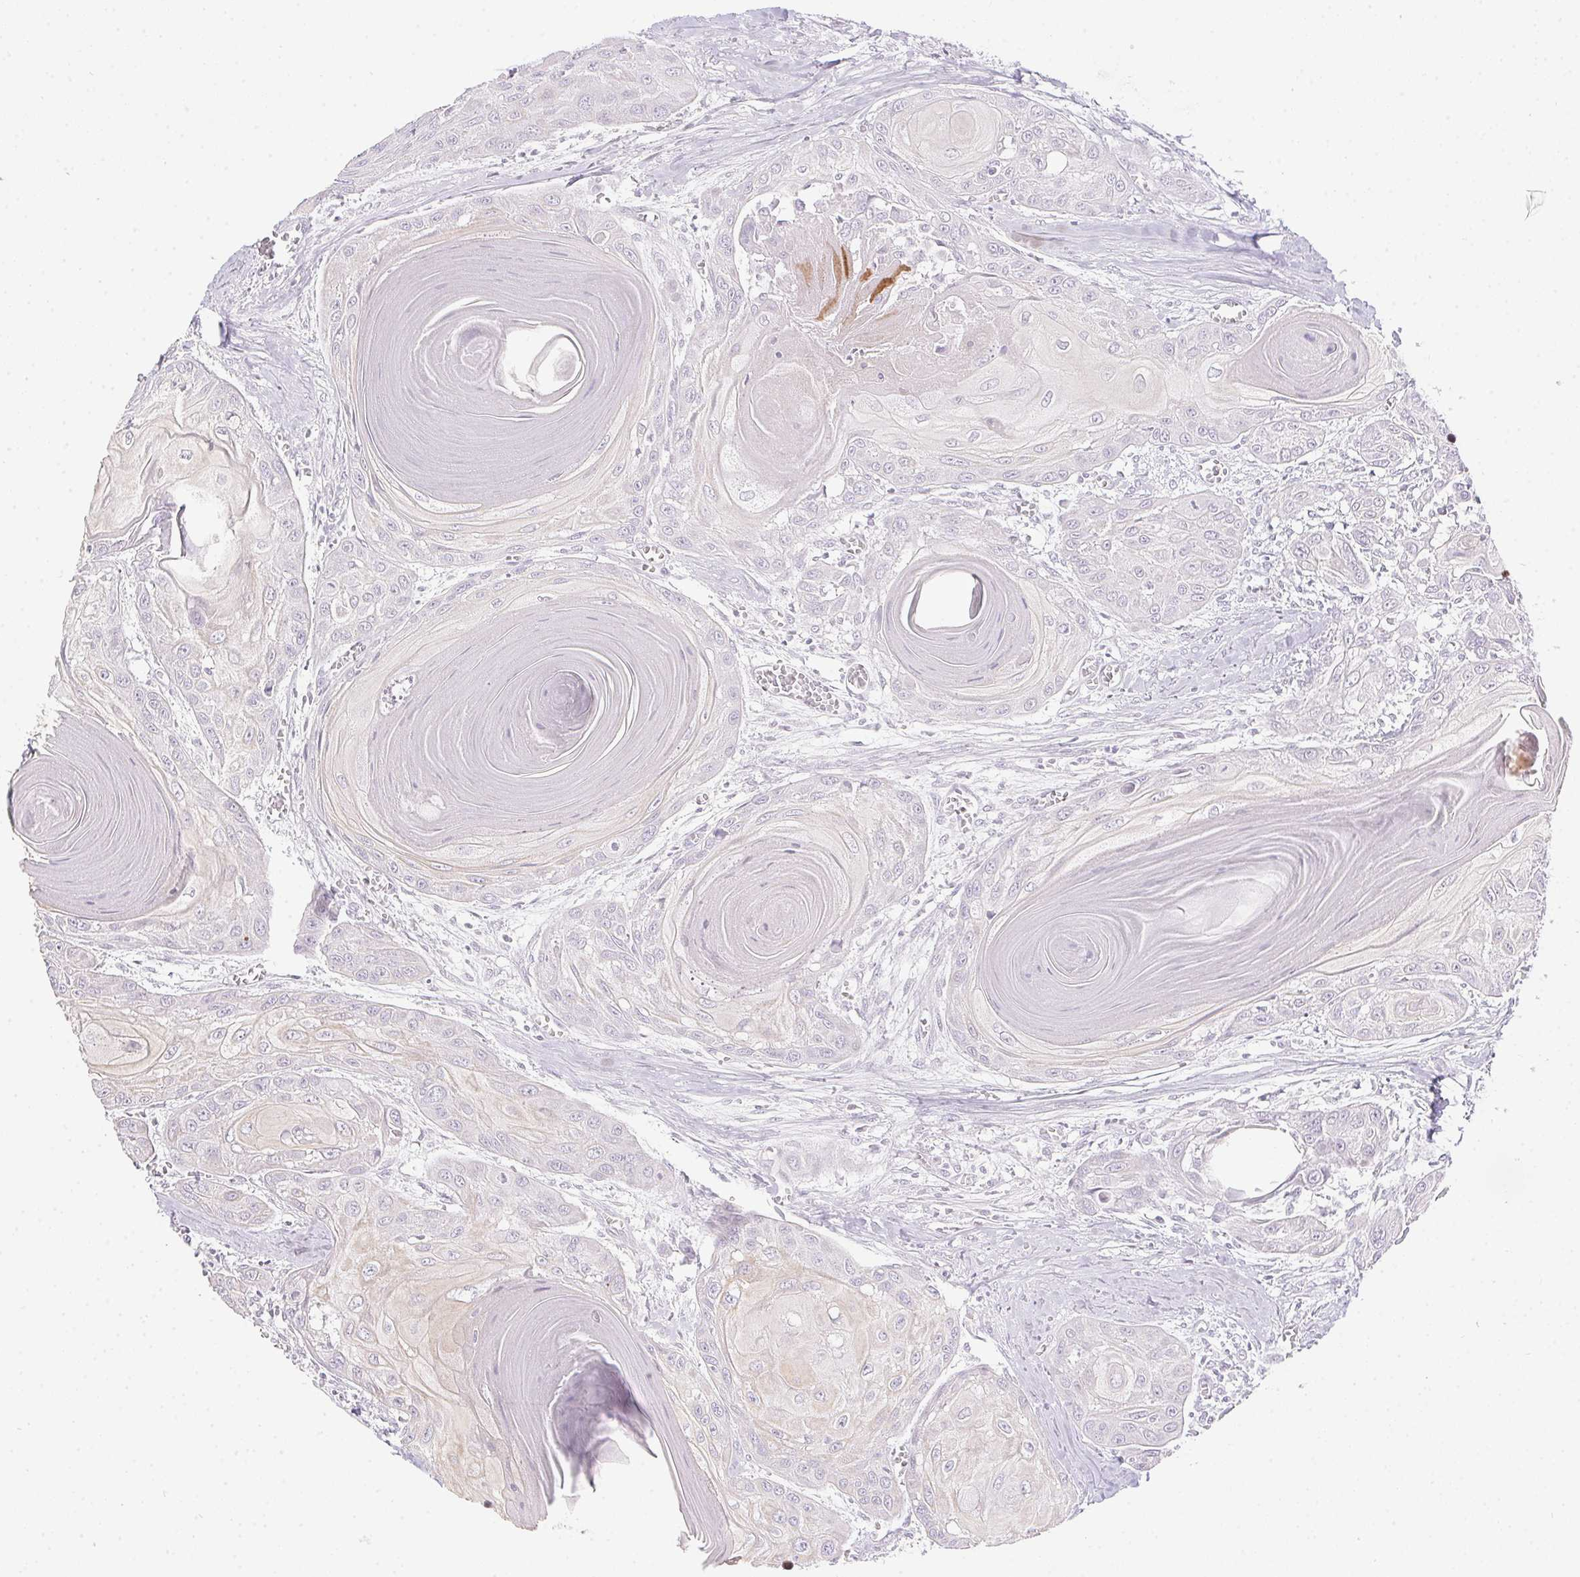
{"staining": {"intensity": "negative", "quantity": "none", "location": "none"}, "tissue": "head and neck cancer", "cell_type": "Tumor cells", "image_type": "cancer", "snomed": [{"axis": "morphology", "description": "Squamous cell carcinoma, NOS"}, {"axis": "topography", "description": "Oral tissue"}, {"axis": "topography", "description": "Head-Neck"}], "caption": "Photomicrograph shows no protein staining in tumor cells of head and neck cancer tissue.", "gene": "SP9", "patient": {"sex": "male", "age": 71}}